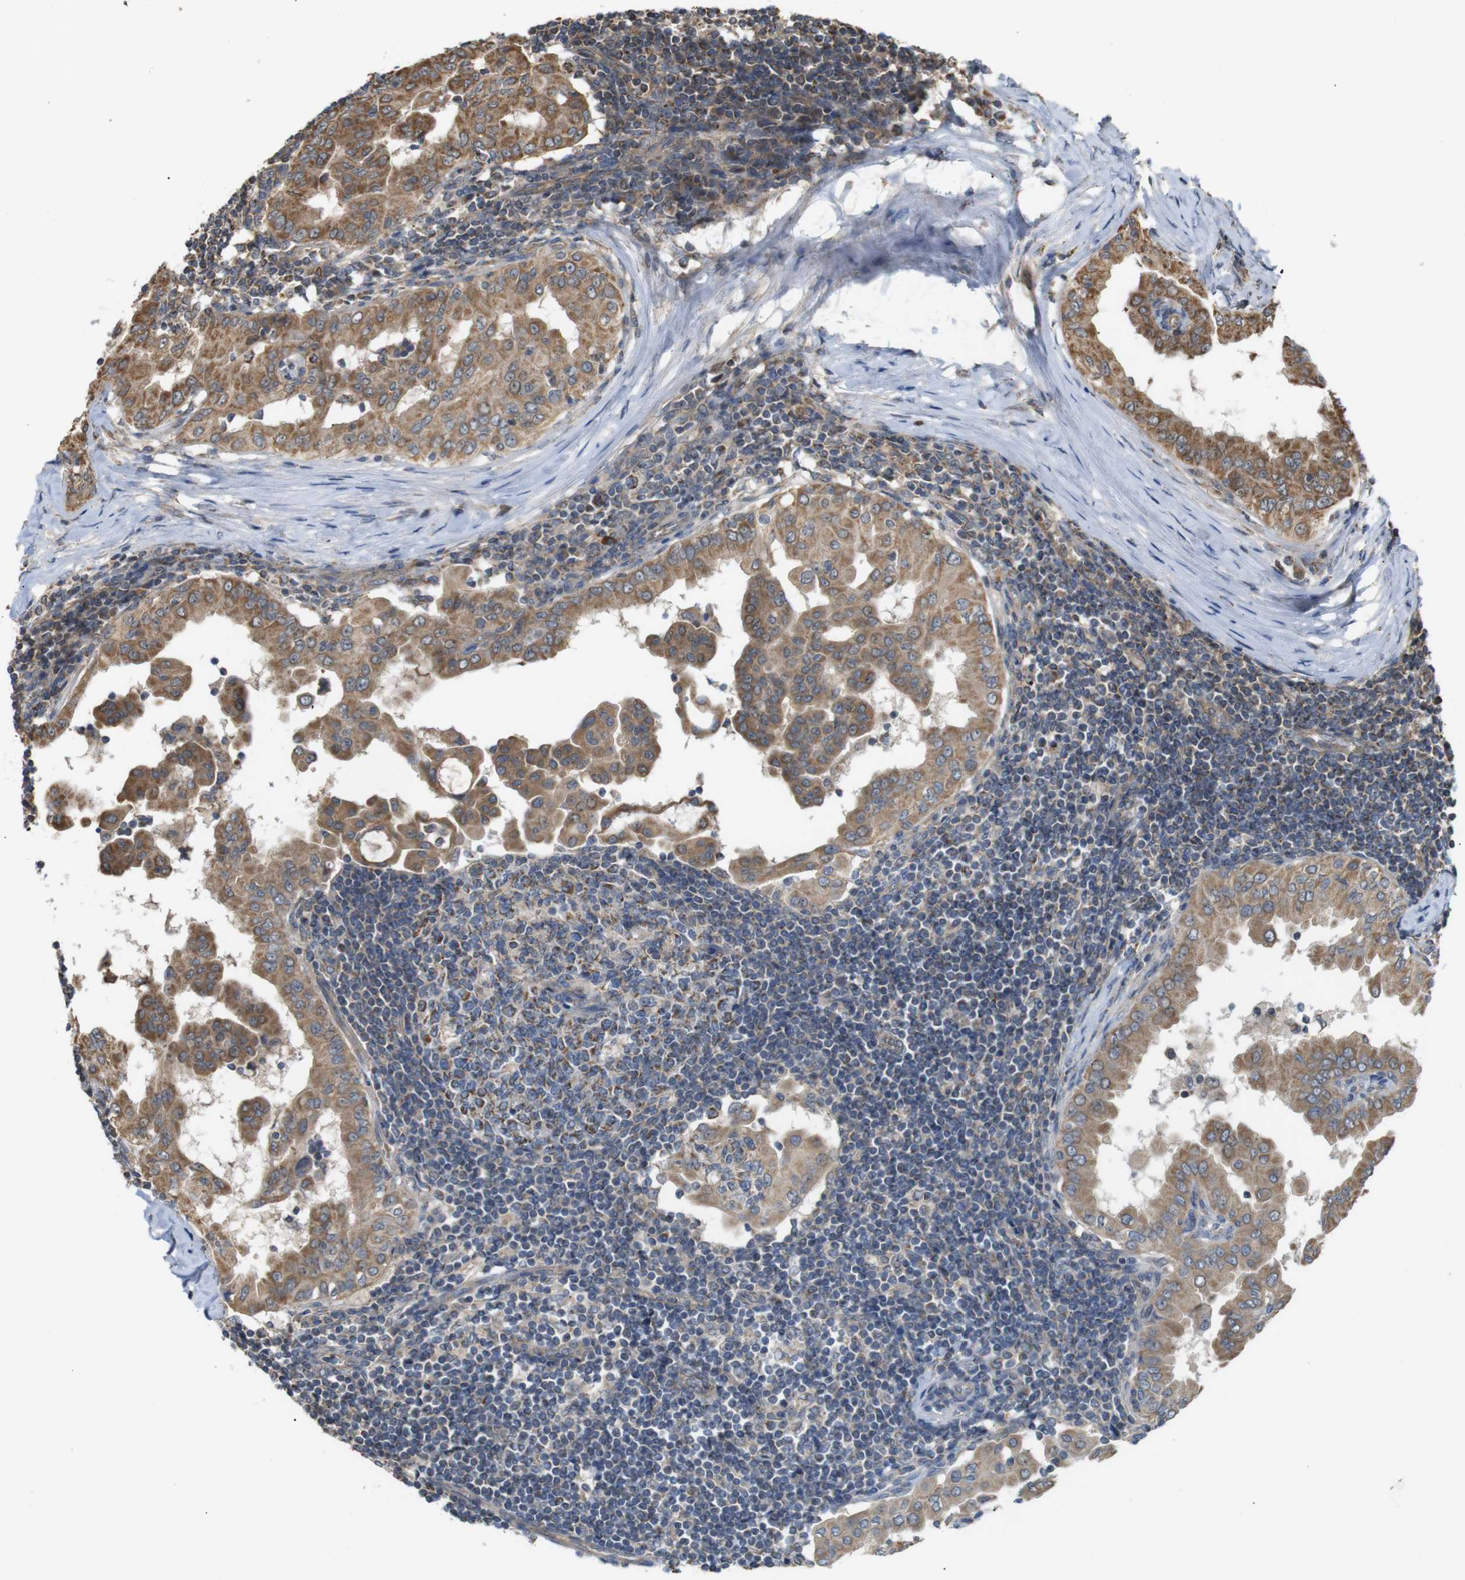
{"staining": {"intensity": "moderate", "quantity": ">75%", "location": "cytoplasmic/membranous"}, "tissue": "thyroid cancer", "cell_type": "Tumor cells", "image_type": "cancer", "snomed": [{"axis": "morphology", "description": "Papillary adenocarcinoma, NOS"}, {"axis": "topography", "description": "Thyroid gland"}], "caption": "There is medium levels of moderate cytoplasmic/membranous expression in tumor cells of thyroid cancer (papillary adenocarcinoma), as demonstrated by immunohistochemical staining (brown color).", "gene": "KSR1", "patient": {"sex": "male", "age": 33}}